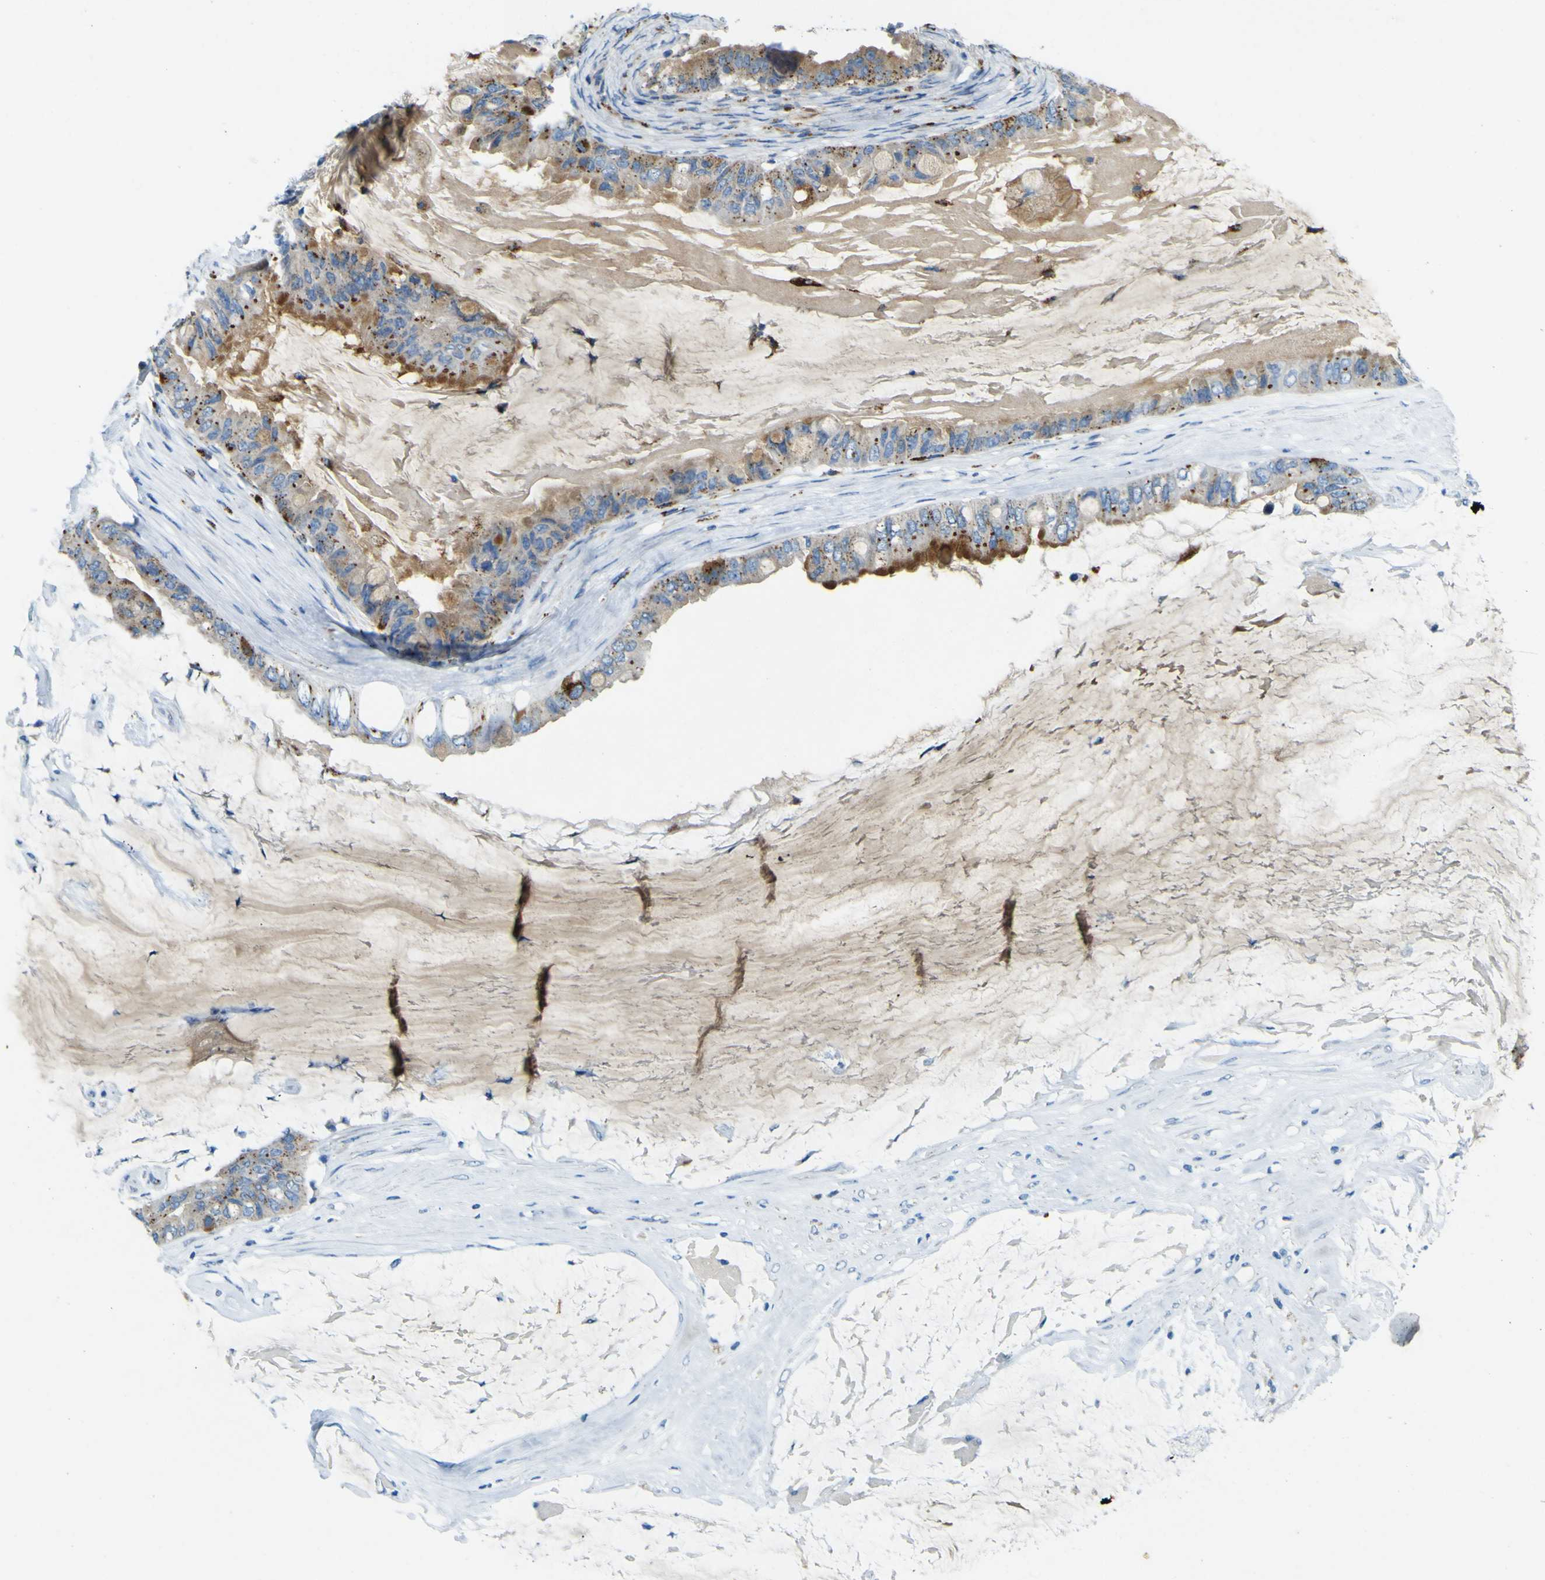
{"staining": {"intensity": "moderate", "quantity": "25%-75%", "location": "cytoplasmic/membranous"}, "tissue": "ovarian cancer", "cell_type": "Tumor cells", "image_type": "cancer", "snomed": [{"axis": "morphology", "description": "Cystadenocarcinoma, mucinous, NOS"}, {"axis": "topography", "description": "Ovary"}], "caption": "Immunohistochemistry (DAB) staining of ovarian cancer displays moderate cytoplasmic/membranous protein positivity in approximately 25%-75% of tumor cells.", "gene": "PDE9A", "patient": {"sex": "female", "age": 80}}